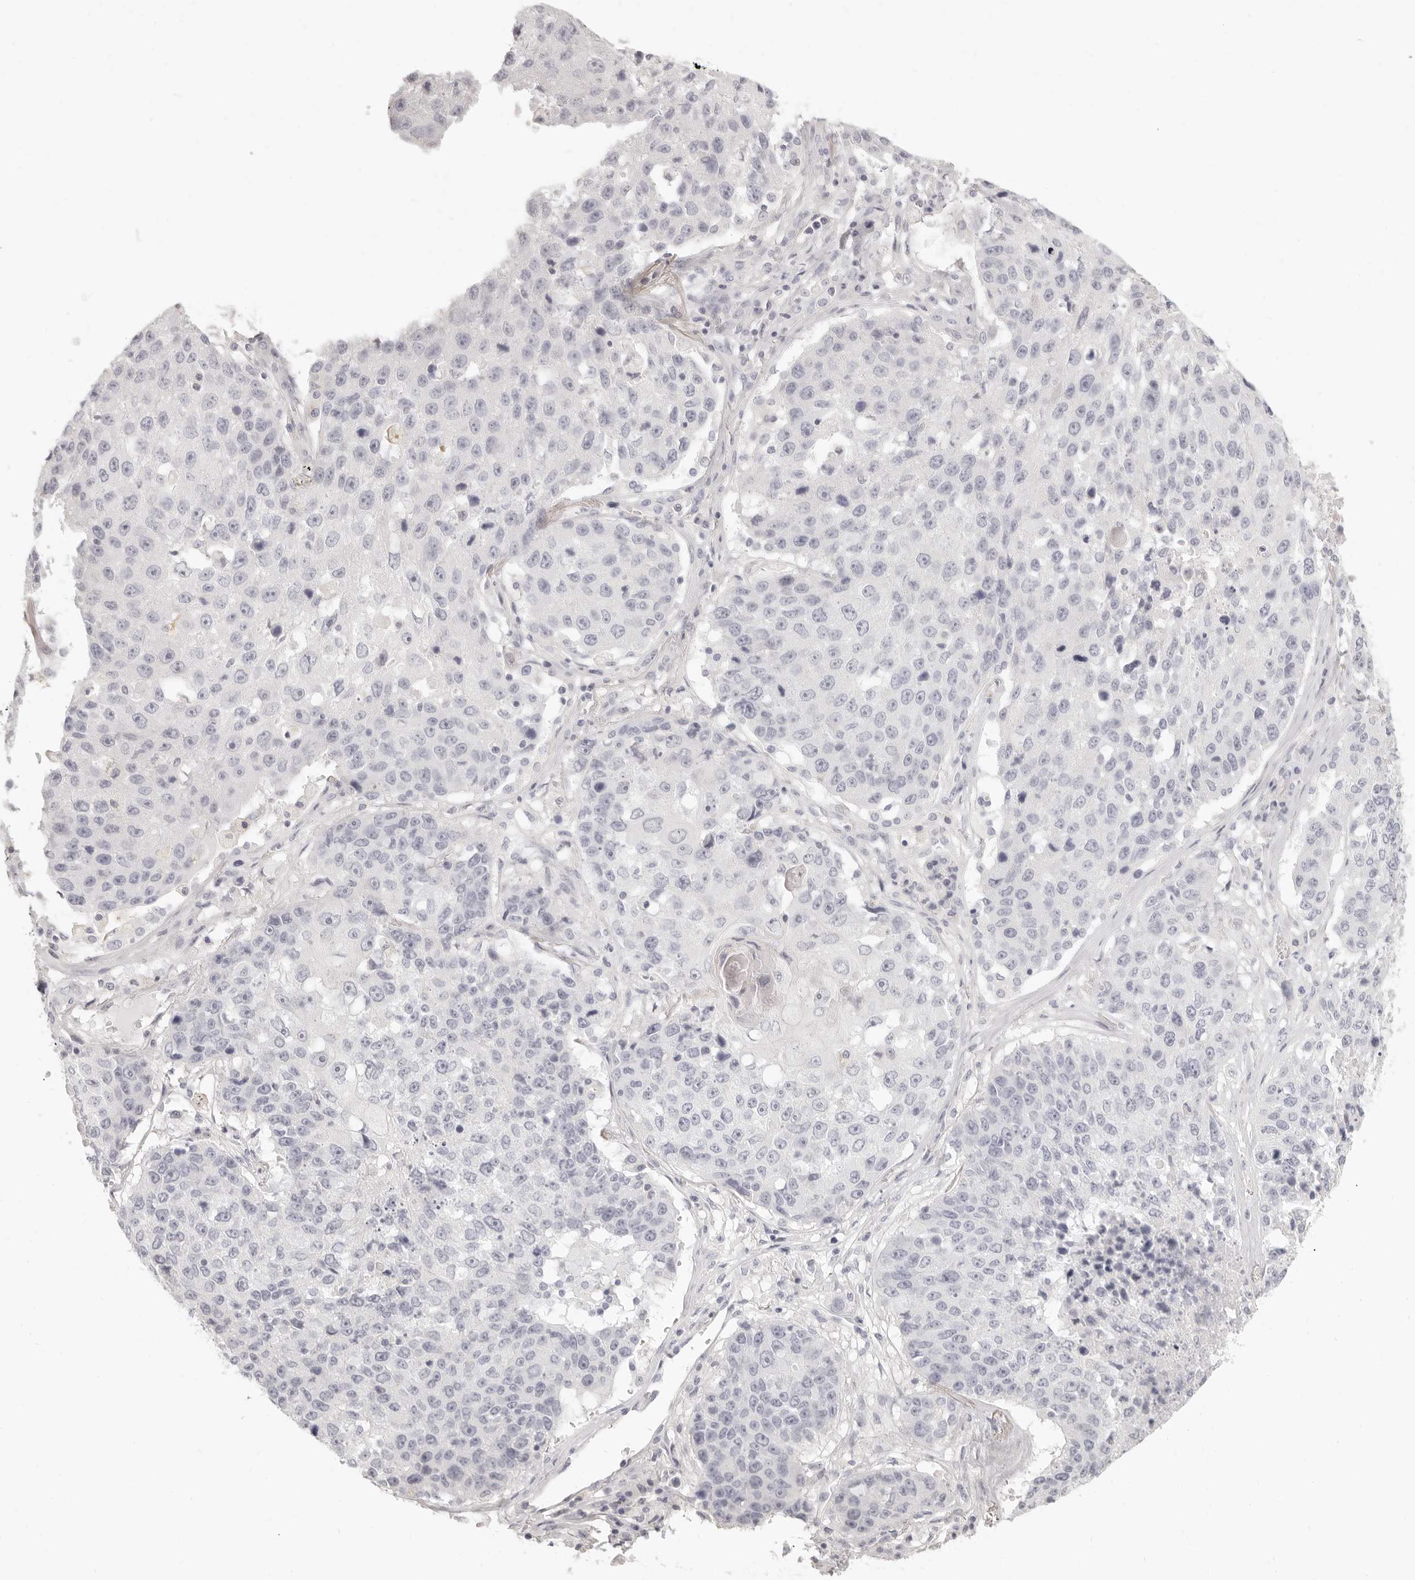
{"staining": {"intensity": "negative", "quantity": "none", "location": "none"}, "tissue": "lung cancer", "cell_type": "Tumor cells", "image_type": "cancer", "snomed": [{"axis": "morphology", "description": "Squamous cell carcinoma, NOS"}, {"axis": "topography", "description": "Lung"}], "caption": "This is an immunohistochemistry (IHC) photomicrograph of human lung squamous cell carcinoma. There is no positivity in tumor cells.", "gene": "FABP1", "patient": {"sex": "male", "age": 61}}